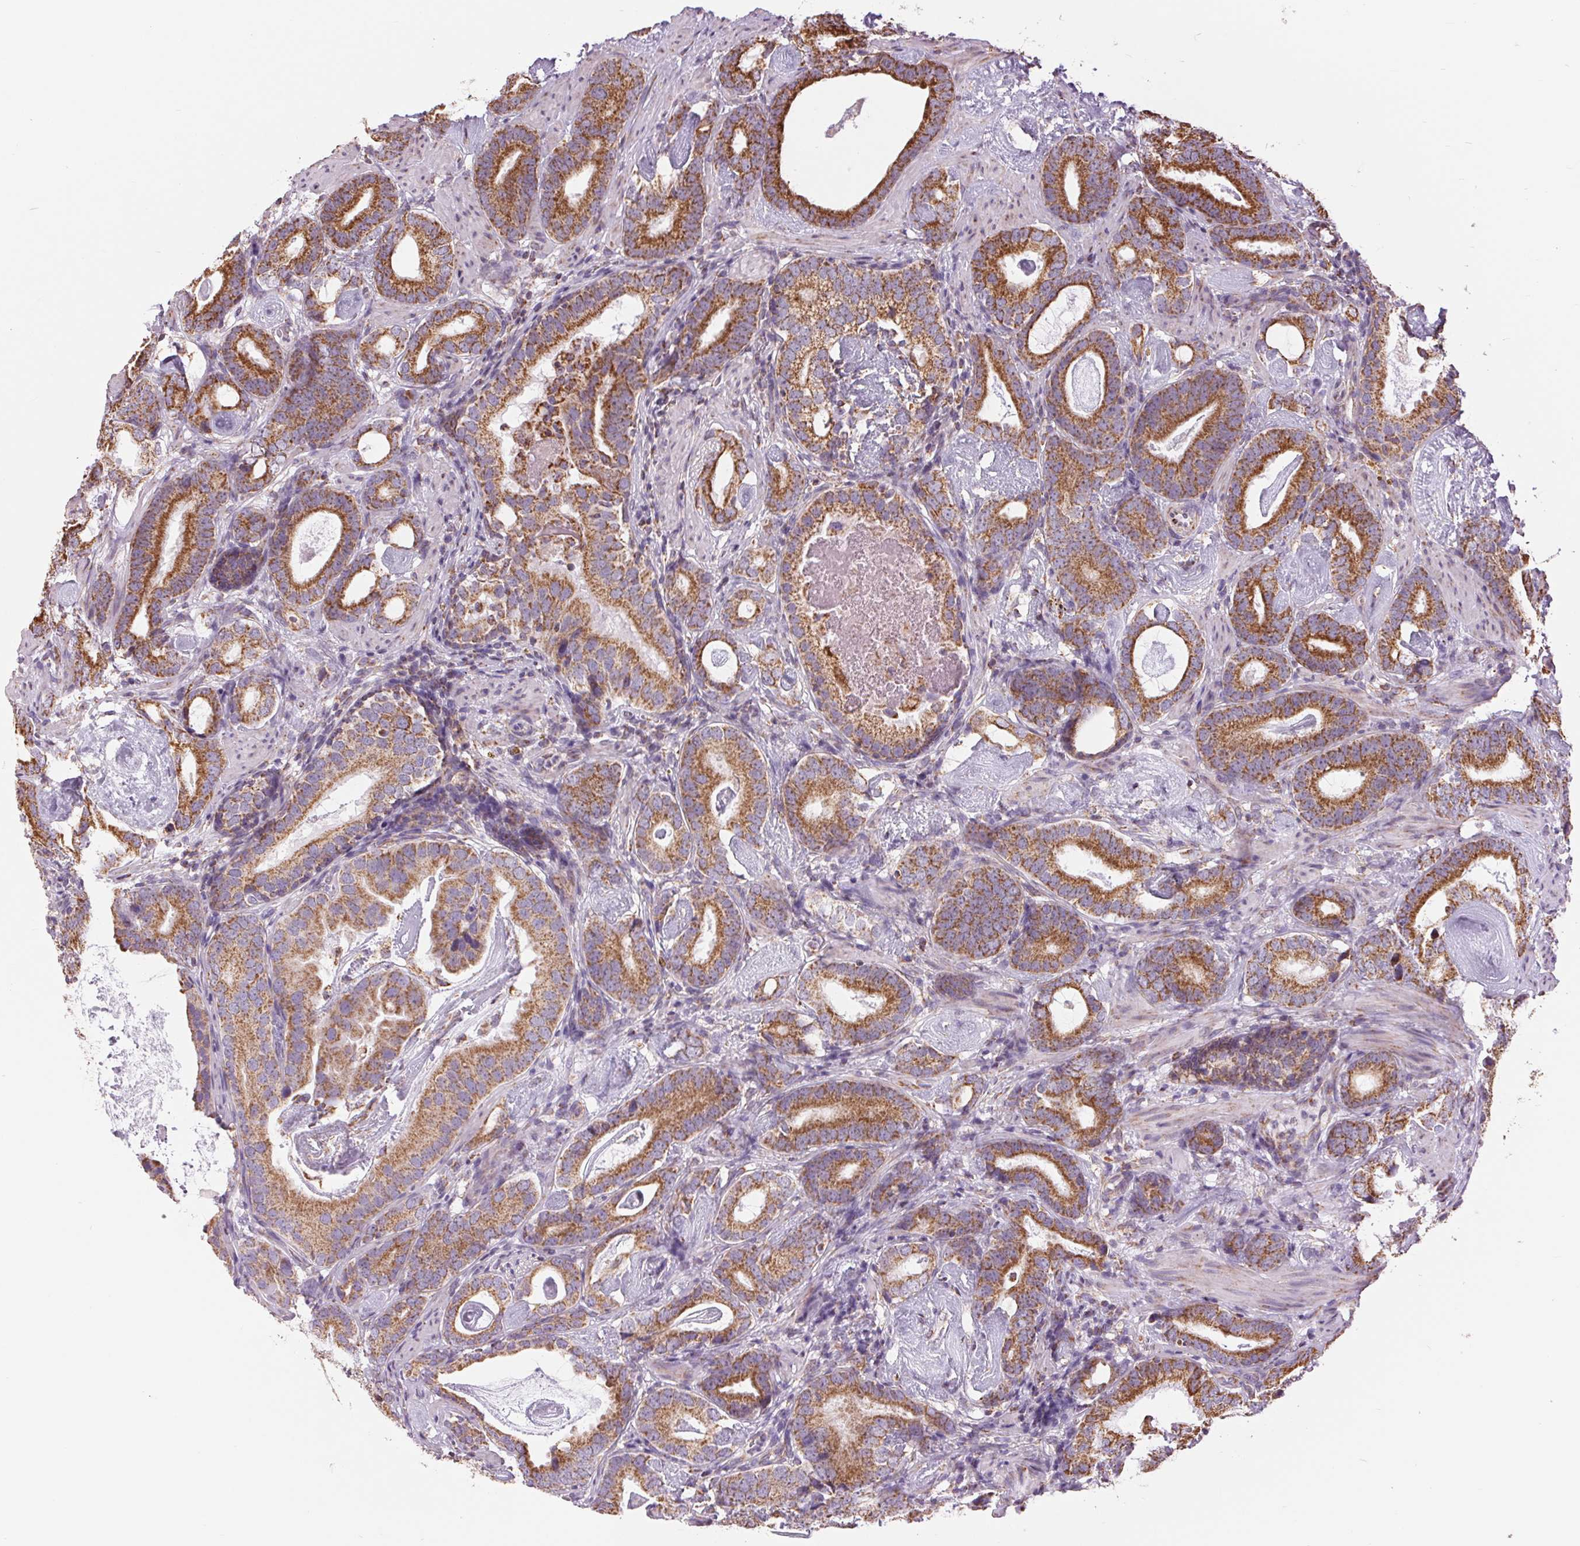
{"staining": {"intensity": "strong", "quantity": ">75%", "location": "cytoplasmic/membranous"}, "tissue": "prostate cancer", "cell_type": "Tumor cells", "image_type": "cancer", "snomed": [{"axis": "morphology", "description": "Adenocarcinoma, Low grade"}, {"axis": "topography", "description": "Prostate and seminal vesicle, NOS"}], "caption": "Prostate low-grade adenocarcinoma tissue reveals strong cytoplasmic/membranous expression in about >75% of tumor cells", "gene": "ATP5PB", "patient": {"sex": "male", "age": 71}}